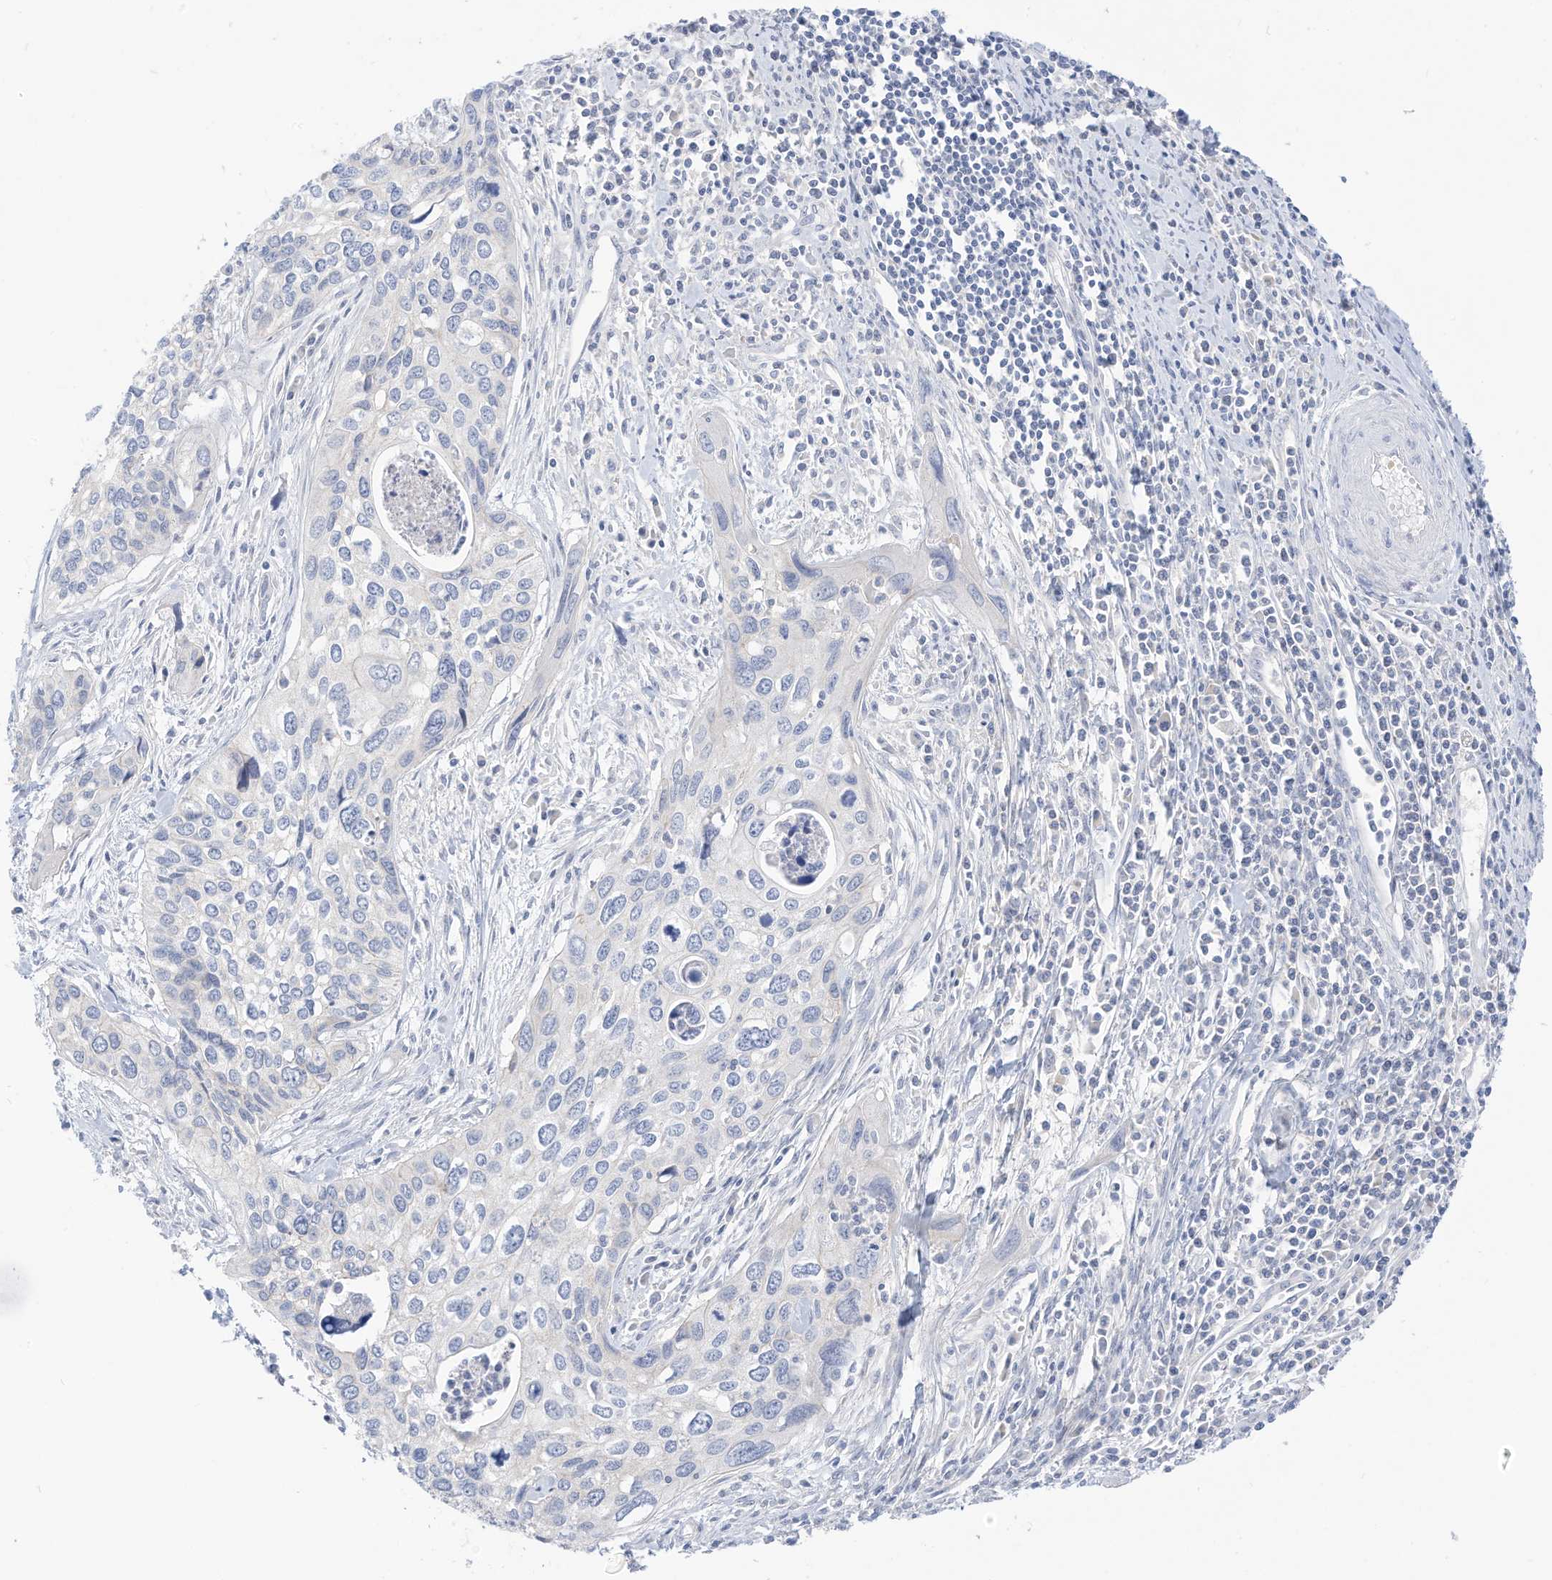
{"staining": {"intensity": "negative", "quantity": "none", "location": "none"}, "tissue": "cervical cancer", "cell_type": "Tumor cells", "image_type": "cancer", "snomed": [{"axis": "morphology", "description": "Squamous cell carcinoma, NOS"}, {"axis": "topography", "description": "Cervix"}], "caption": "There is no significant expression in tumor cells of cervical cancer (squamous cell carcinoma). (Immunohistochemistry (ihc), brightfield microscopy, high magnification).", "gene": "SPOCD1", "patient": {"sex": "female", "age": 55}}